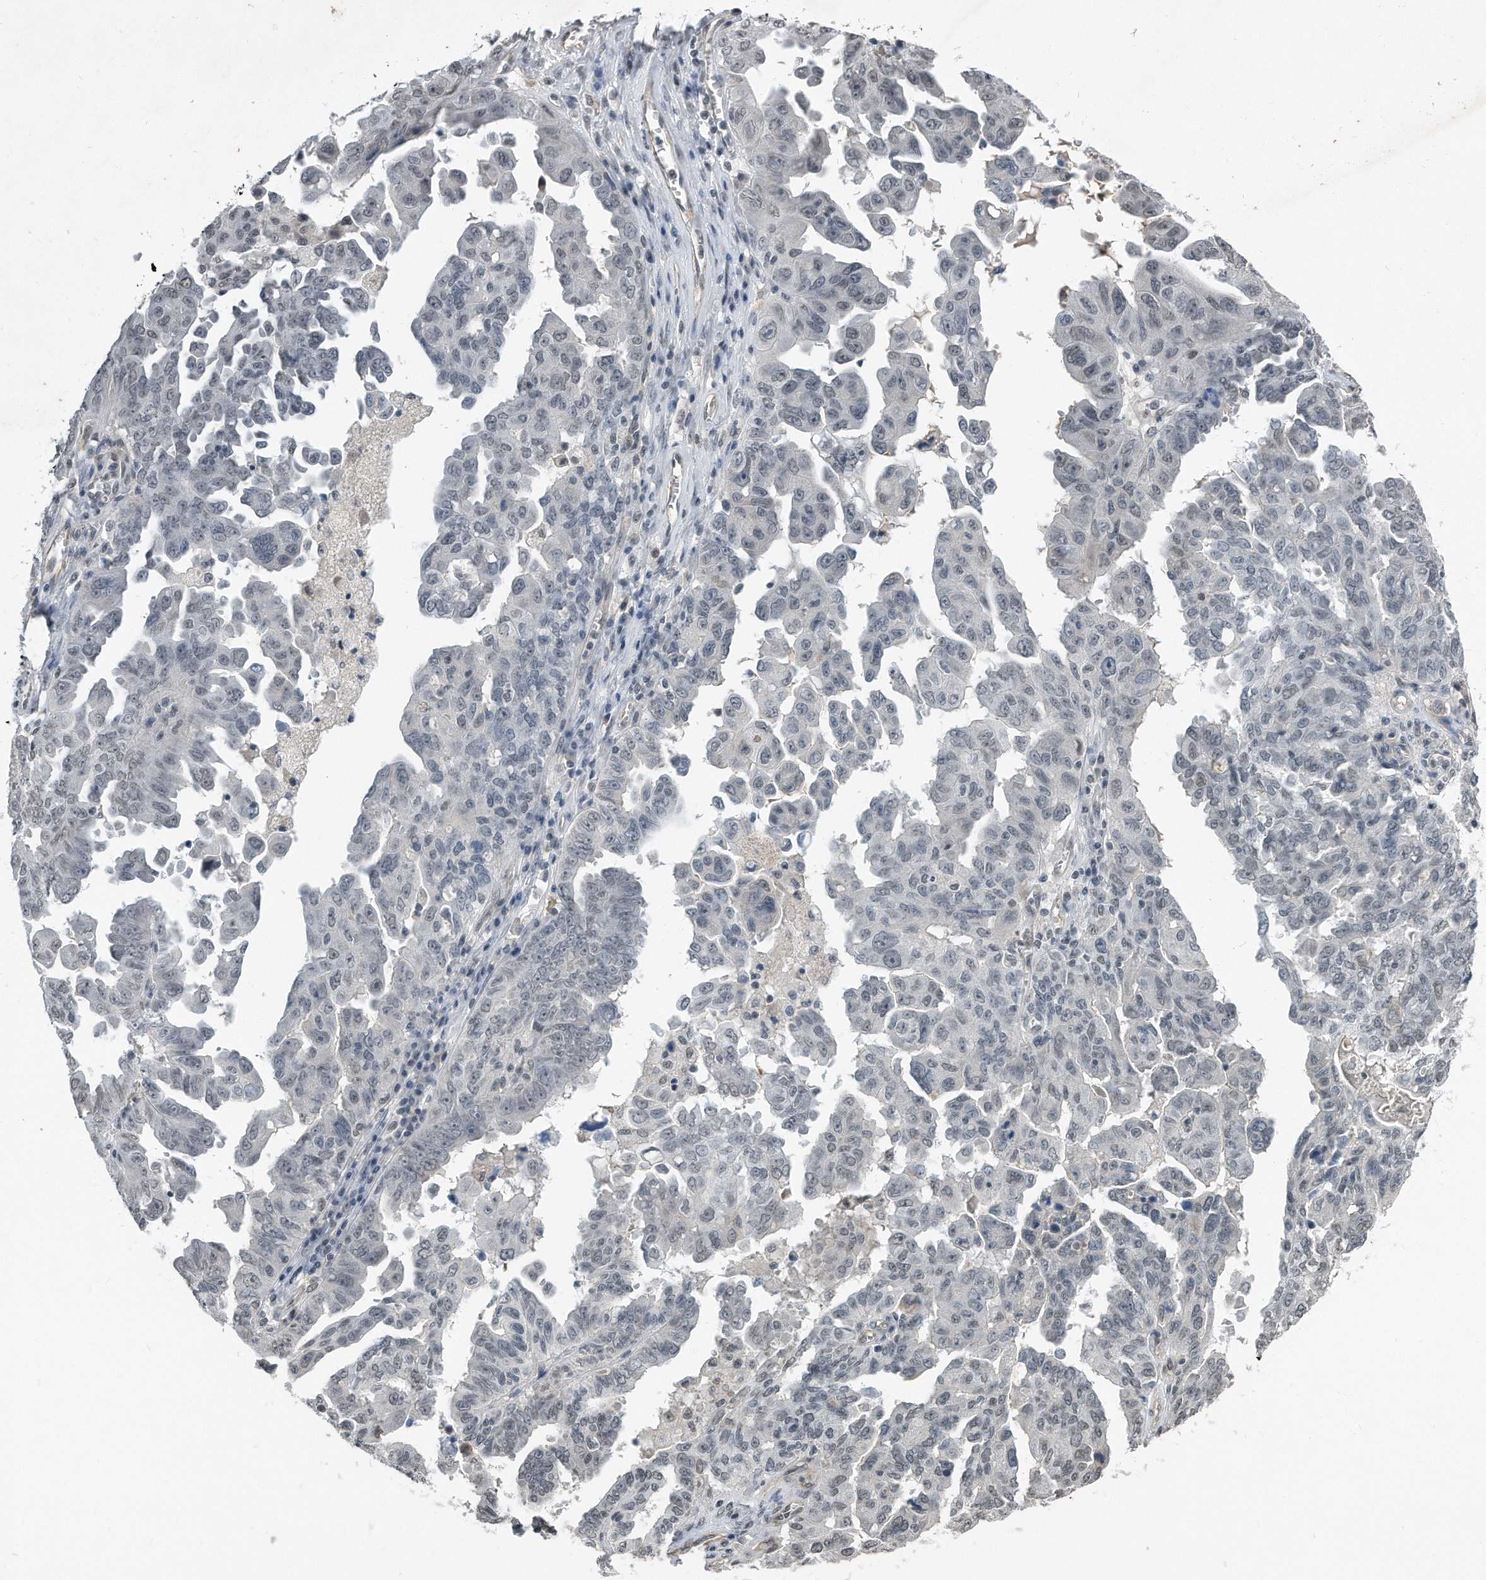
{"staining": {"intensity": "negative", "quantity": "none", "location": "none"}, "tissue": "ovarian cancer", "cell_type": "Tumor cells", "image_type": "cancer", "snomed": [{"axis": "morphology", "description": "Carcinoma, endometroid"}, {"axis": "topography", "description": "Ovary"}], "caption": "A histopathology image of human ovarian cancer is negative for staining in tumor cells.", "gene": "TP53INP1", "patient": {"sex": "female", "age": 62}}